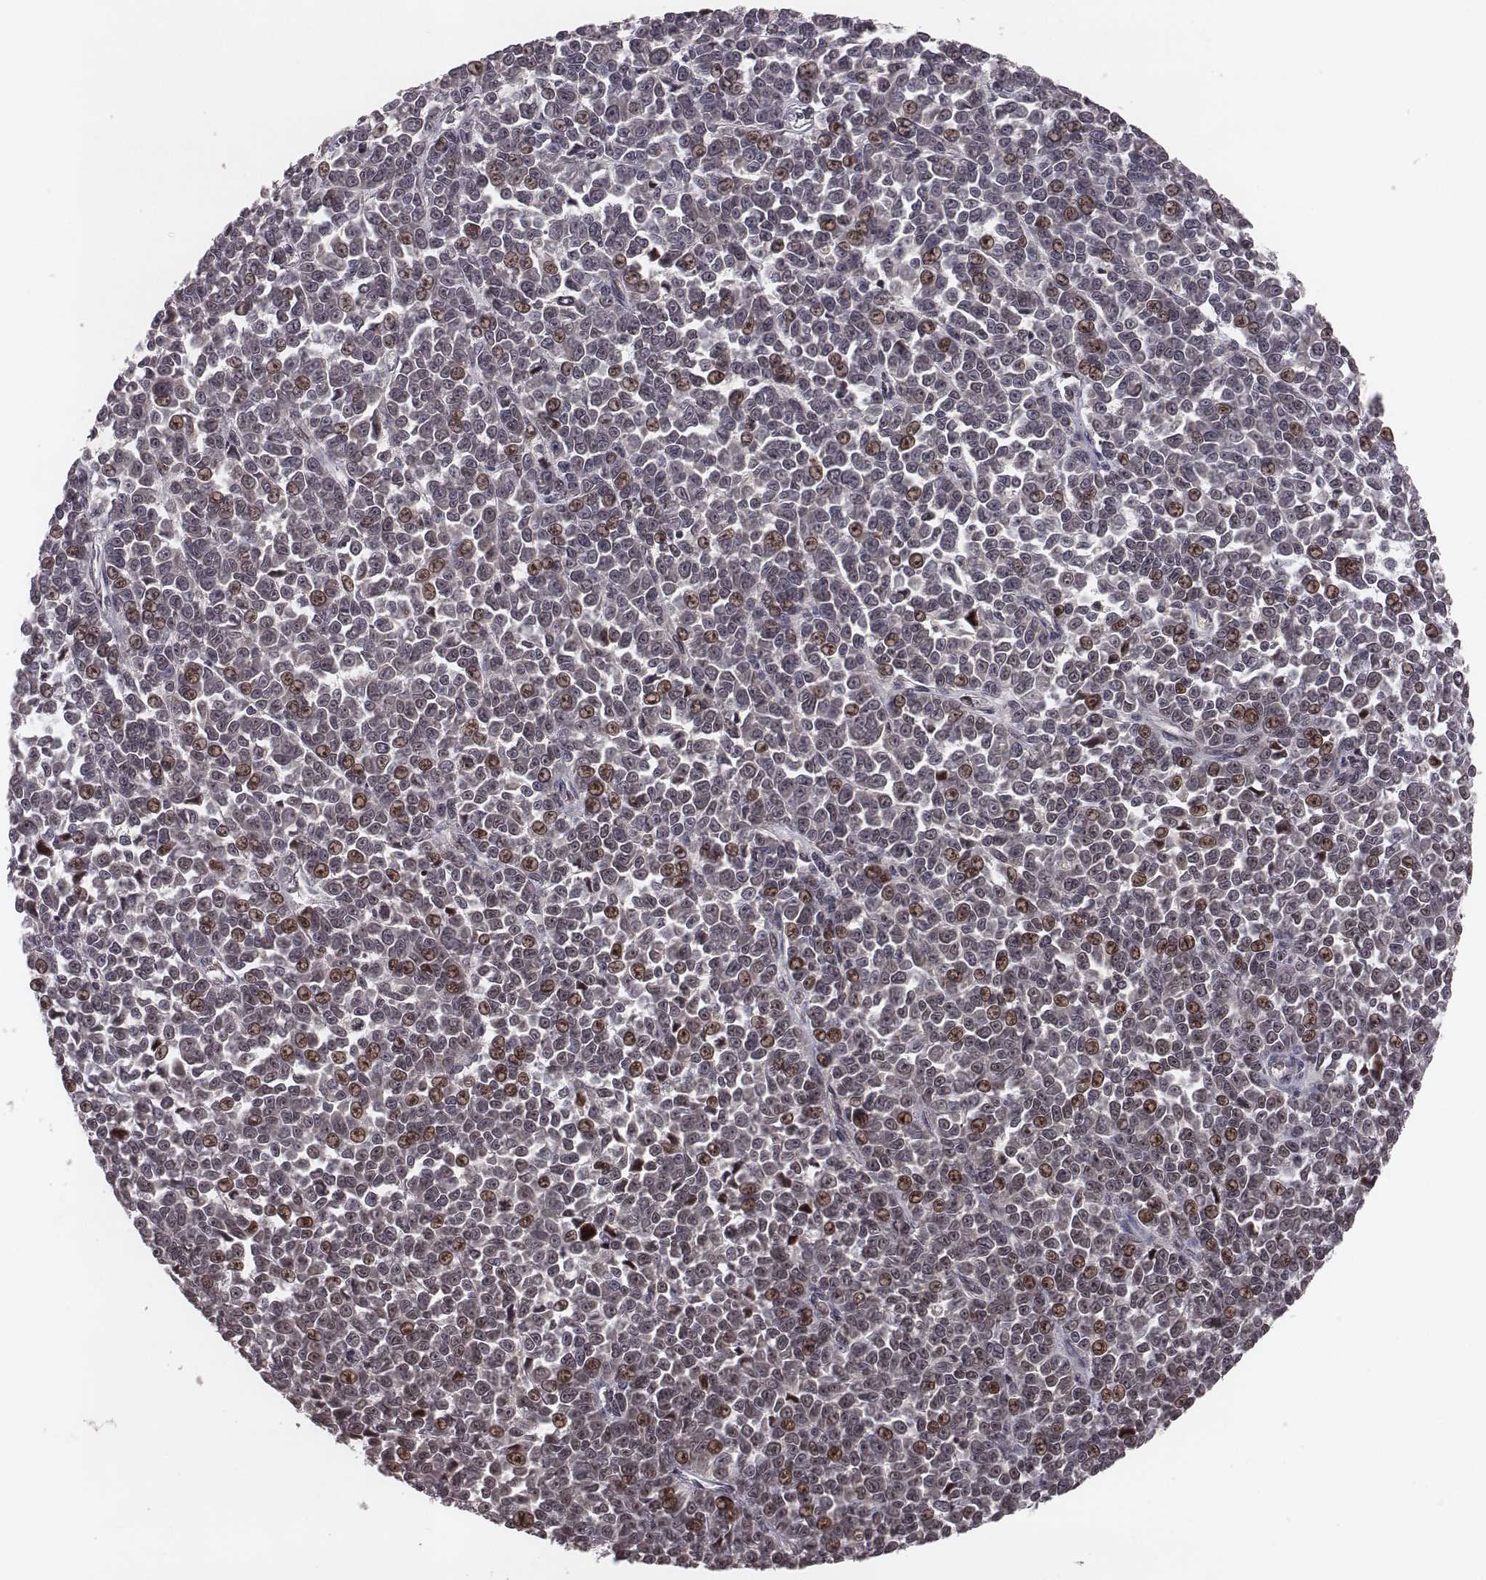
{"staining": {"intensity": "moderate", "quantity": "<25%", "location": "nuclear"}, "tissue": "melanoma", "cell_type": "Tumor cells", "image_type": "cancer", "snomed": [{"axis": "morphology", "description": "Malignant melanoma, NOS"}, {"axis": "topography", "description": "Skin"}], "caption": "Immunohistochemical staining of human malignant melanoma shows moderate nuclear protein staining in approximately <25% of tumor cells. The staining was performed using DAB, with brown indicating positive protein expression. Nuclei are stained blue with hematoxylin.", "gene": "ZDHHC21", "patient": {"sex": "female", "age": 95}}